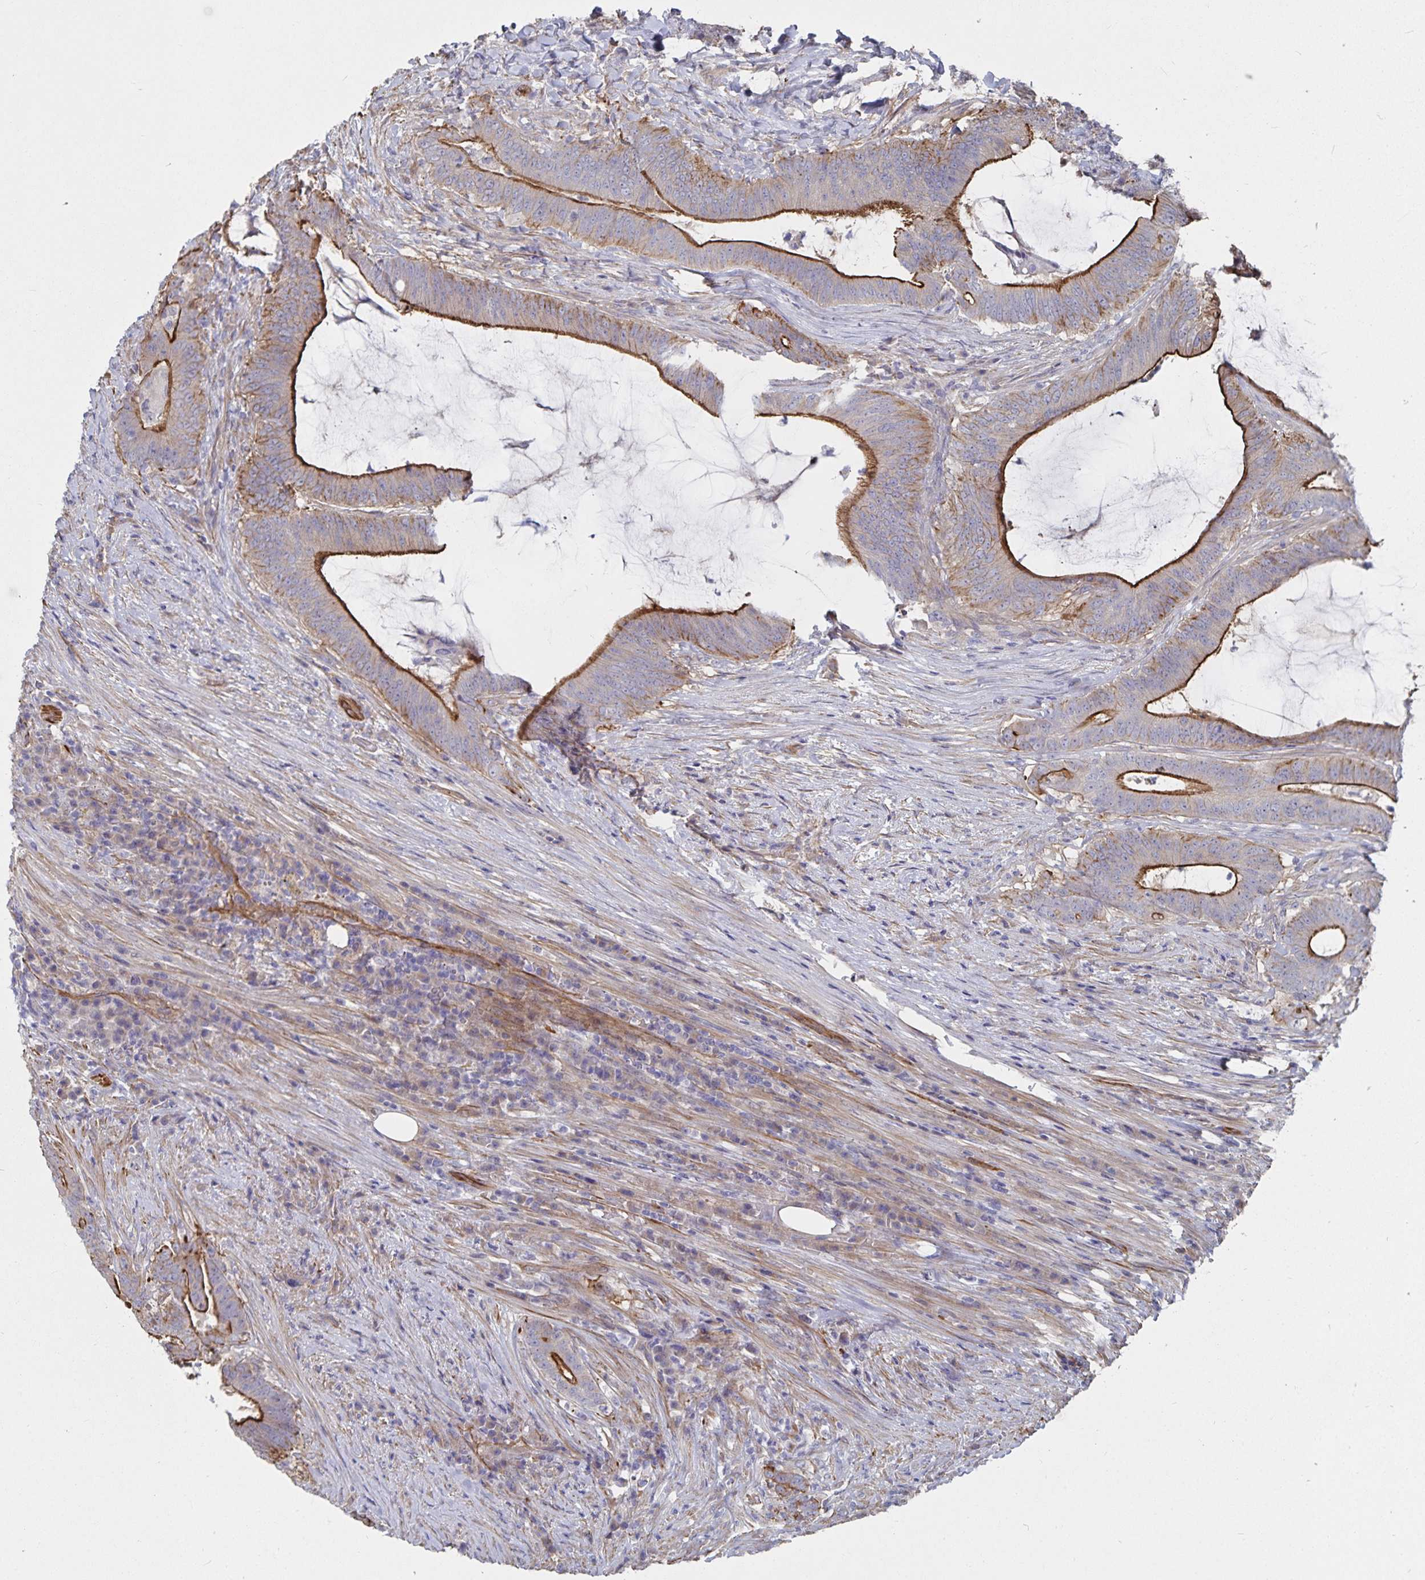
{"staining": {"intensity": "strong", "quantity": "25%-75%", "location": "cytoplasmic/membranous"}, "tissue": "colorectal cancer", "cell_type": "Tumor cells", "image_type": "cancer", "snomed": [{"axis": "morphology", "description": "Adenocarcinoma, NOS"}, {"axis": "topography", "description": "Colon"}], "caption": "This micrograph shows adenocarcinoma (colorectal) stained with IHC to label a protein in brown. The cytoplasmic/membranous of tumor cells show strong positivity for the protein. Nuclei are counter-stained blue.", "gene": "SSTR1", "patient": {"sex": "female", "age": 43}}